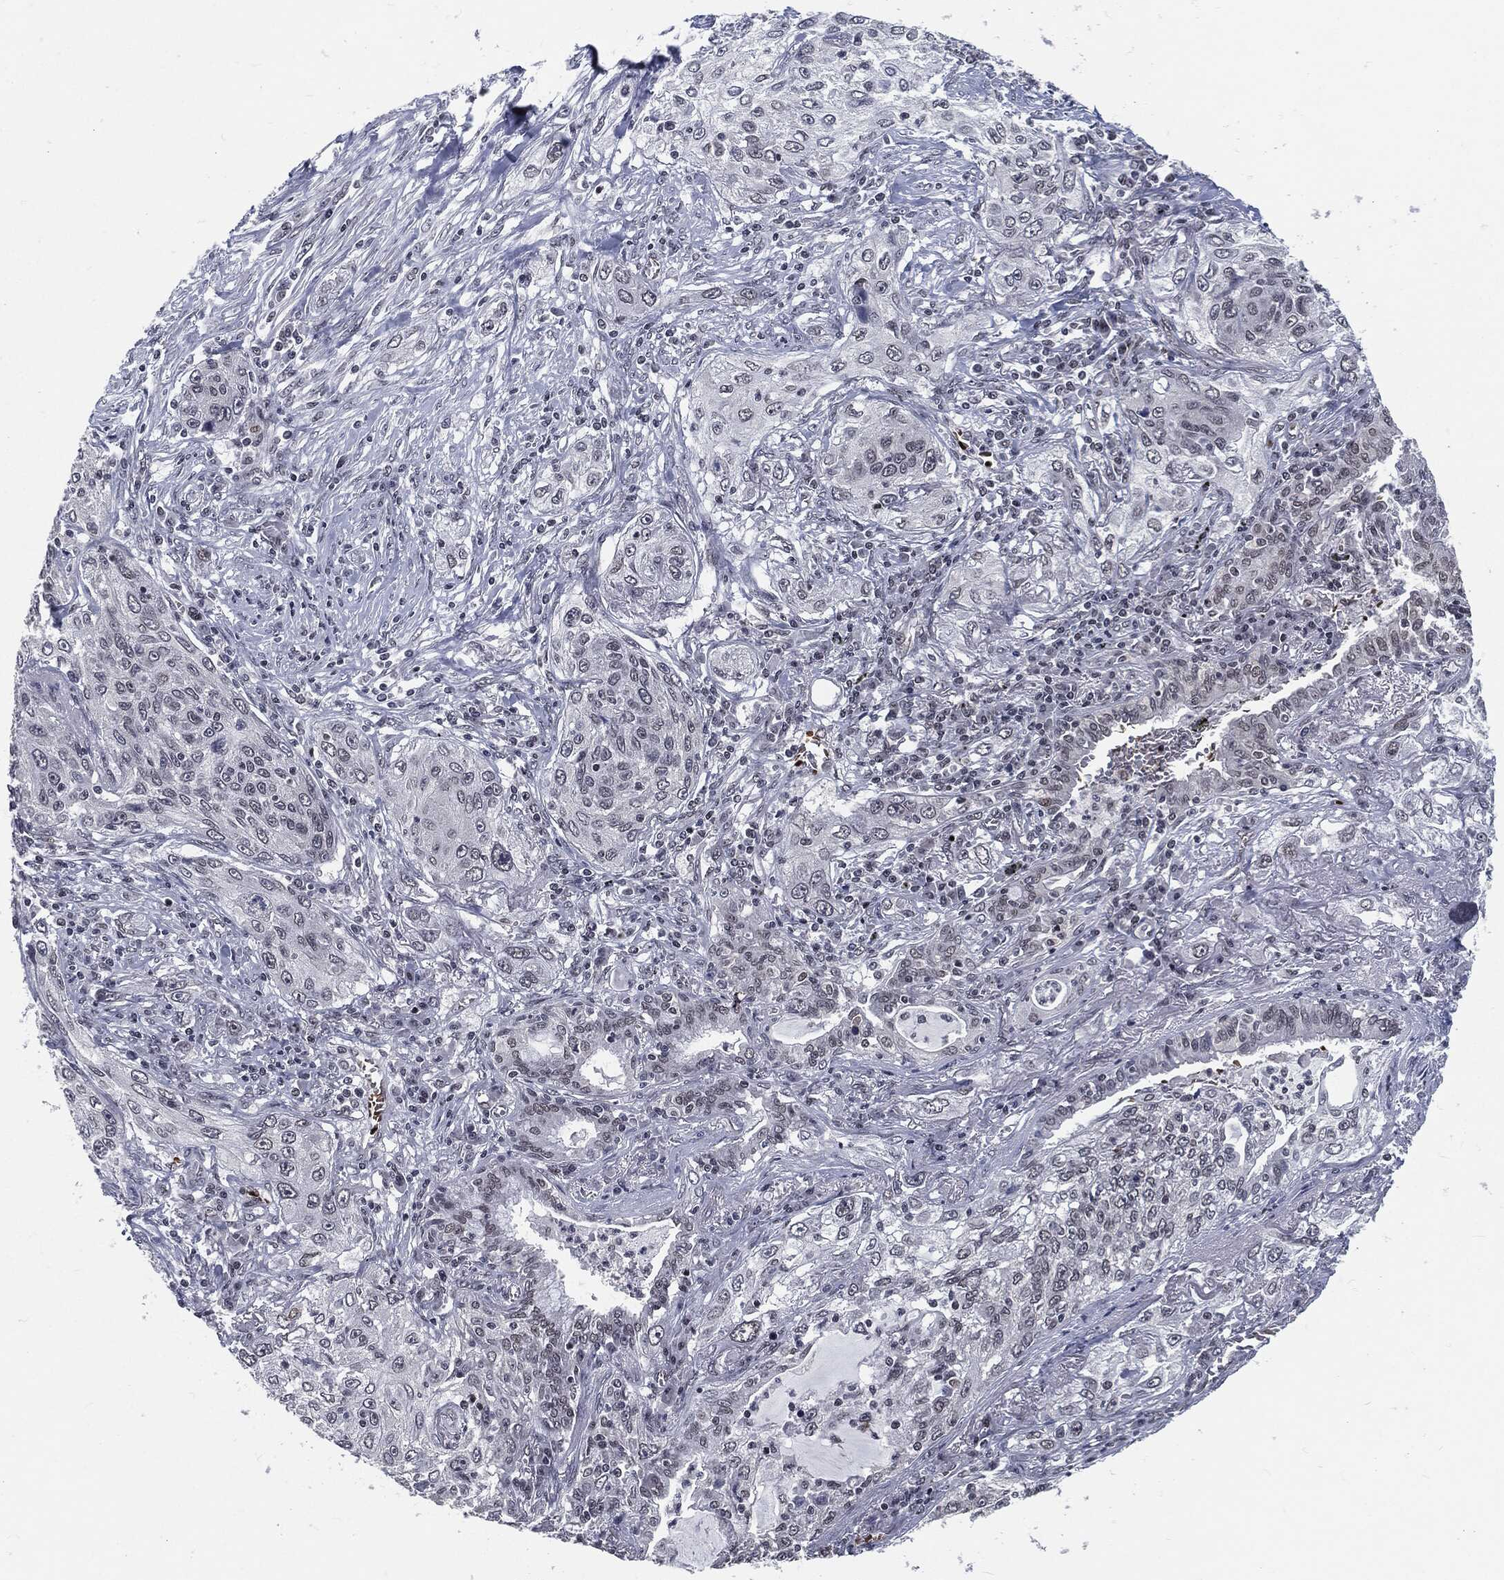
{"staining": {"intensity": "negative", "quantity": "none", "location": "none"}, "tissue": "lung cancer", "cell_type": "Tumor cells", "image_type": "cancer", "snomed": [{"axis": "morphology", "description": "Squamous cell carcinoma, NOS"}, {"axis": "topography", "description": "Lung"}], "caption": "The micrograph exhibits no staining of tumor cells in lung cancer.", "gene": "ANXA1", "patient": {"sex": "female", "age": 69}}